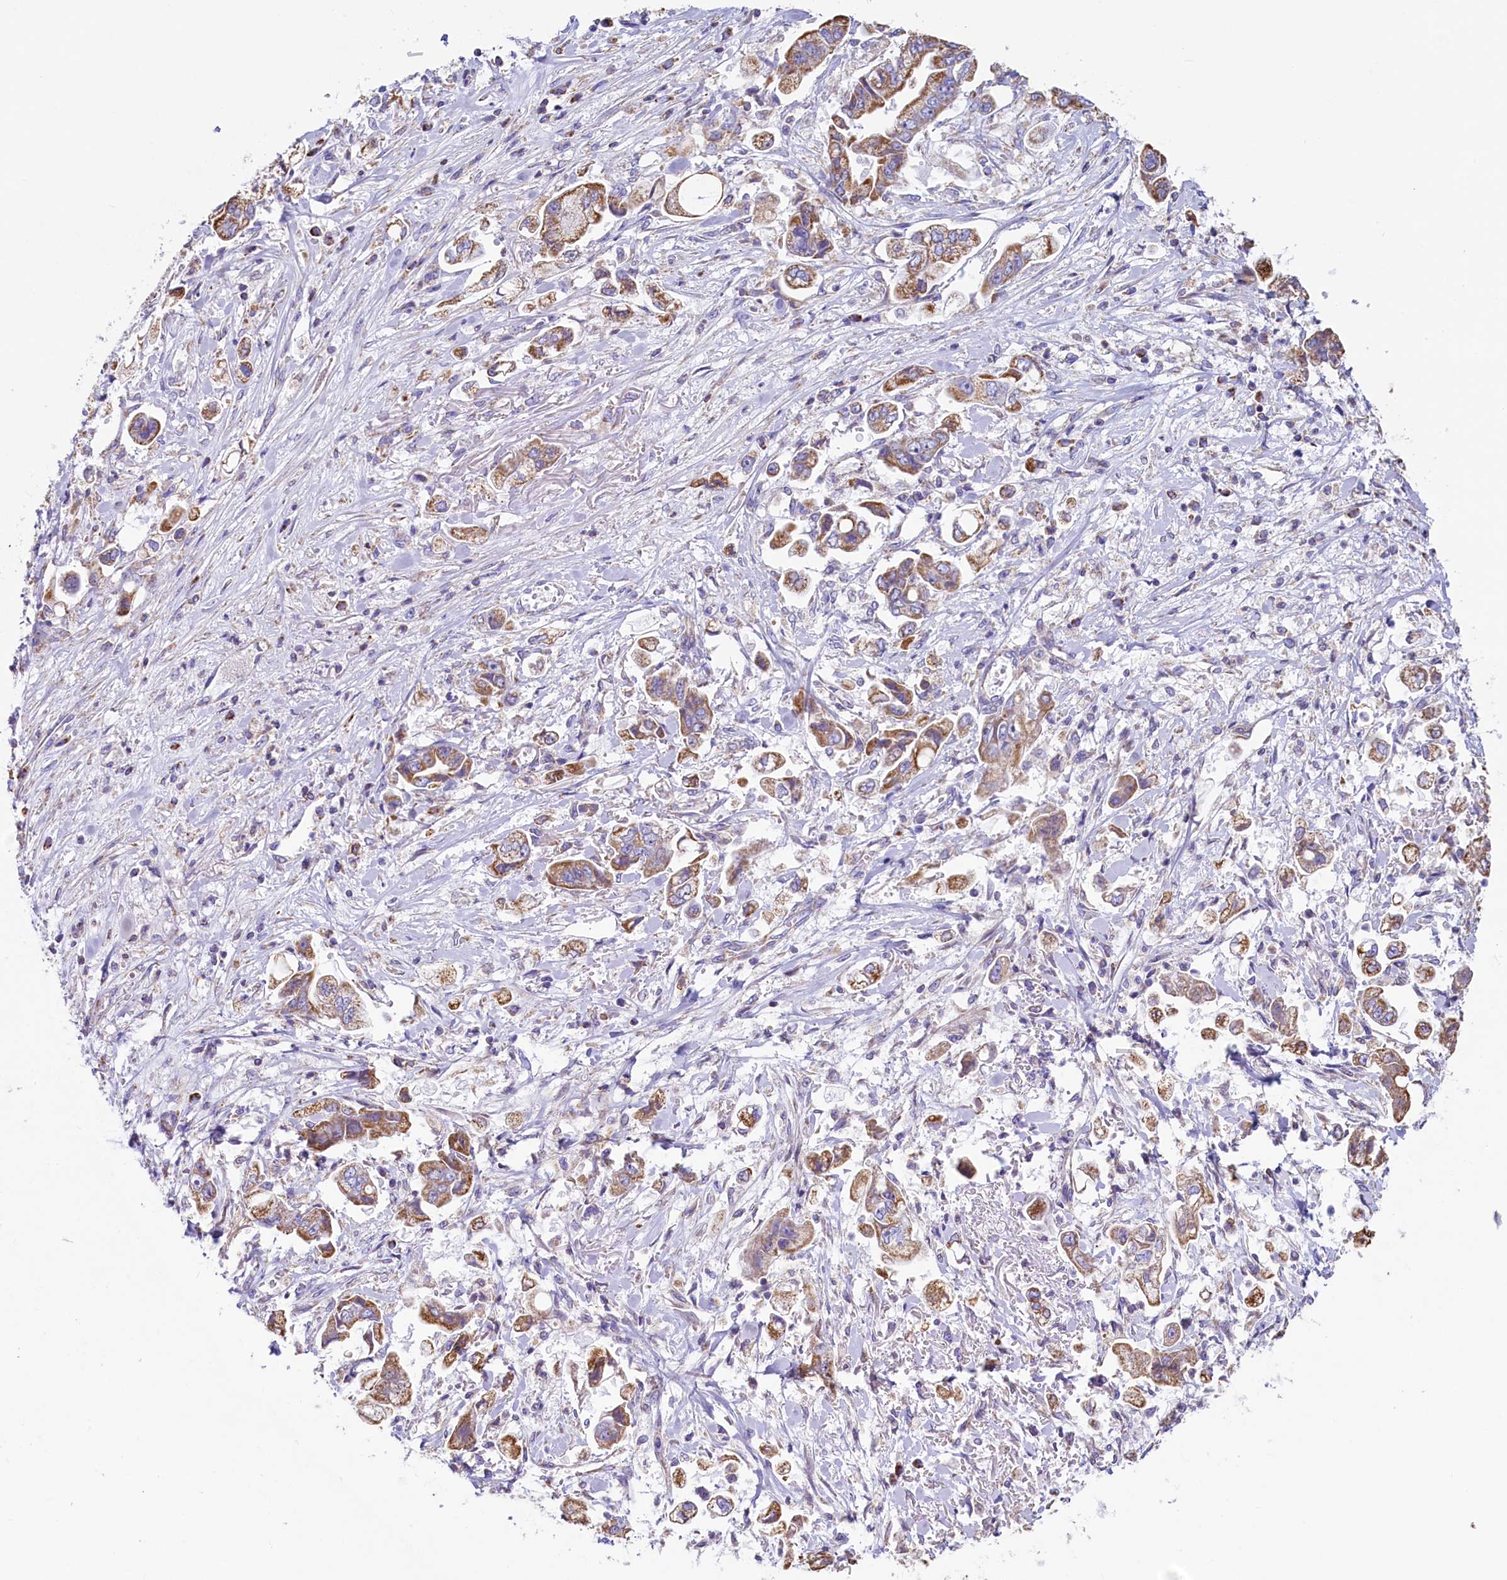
{"staining": {"intensity": "moderate", "quantity": ">75%", "location": "cytoplasmic/membranous"}, "tissue": "stomach cancer", "cell_type": "Tumor cells", "image_type": "cancer", "snomed": [{"axis": "morphology", "description": "Adenocarcinoma, NOS"}, {"axis": "topography", "description": "Stomach"}], "caption": "Stomach adenocarcinoma tissue reveals moderate cytoplasmic/membranous expression in approximately >75% of tumor cells", "gene": "IDH3A", "patient": {"sex": "male", "age": 62}}